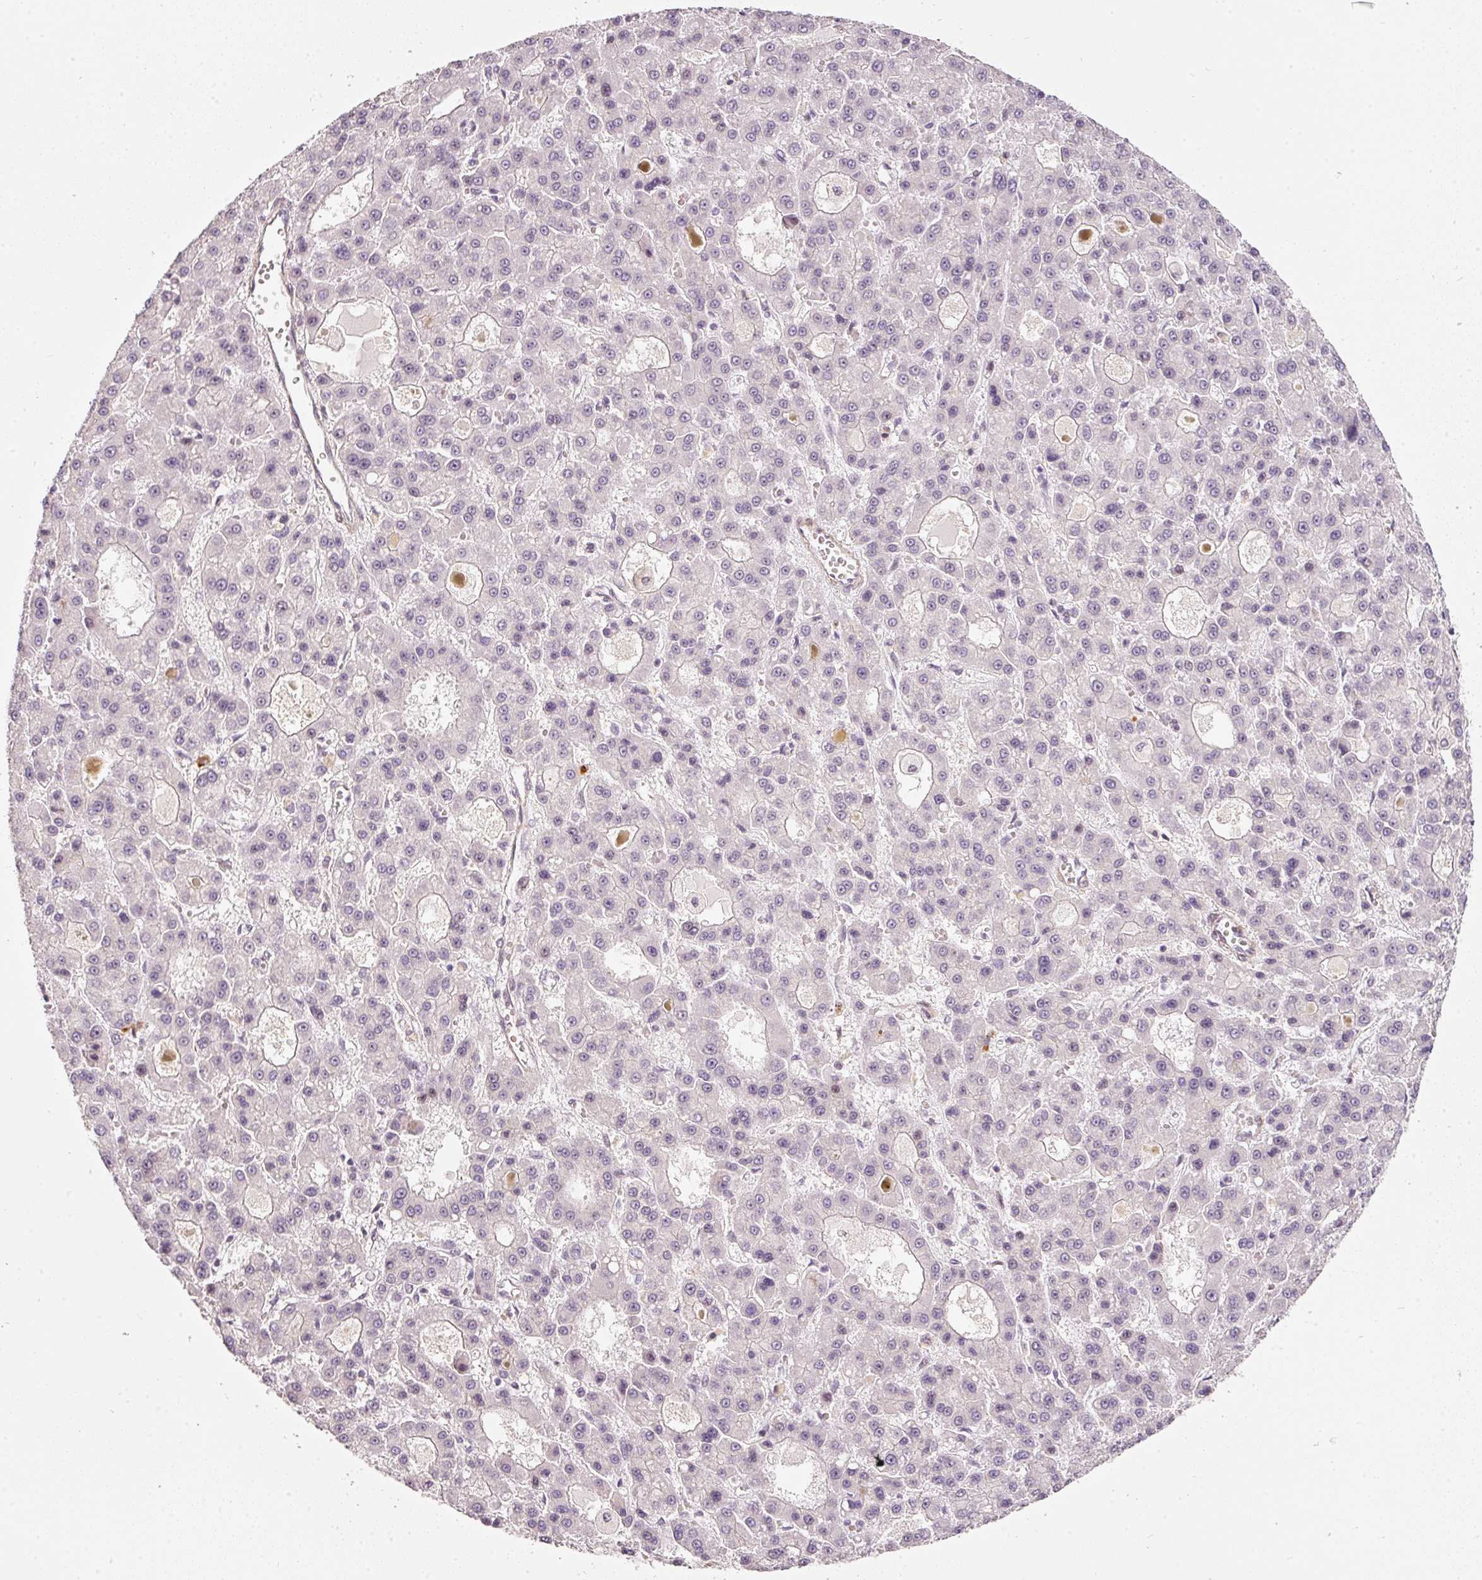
{"staining": {"intensity": "negative", "quantity": "none", "location": "none"}, "tissue": "liver cancer", "cell_type": "Tumor cells", "image_type": "cancer", "snomed": [{"axis": "morphology", "description": "Carcinoma, Hepatocellular, NOS"}, {"axis": "topography", "description": "Liver"}], "caption": "A photomicrograph of liver hepatocellular carcinoma stained for a protein reveals no brown staining in tumor cells. (DAB IHC, high magnification).", "gene": "MXRA8", "patient": {"sex": "male", "age": 70}}